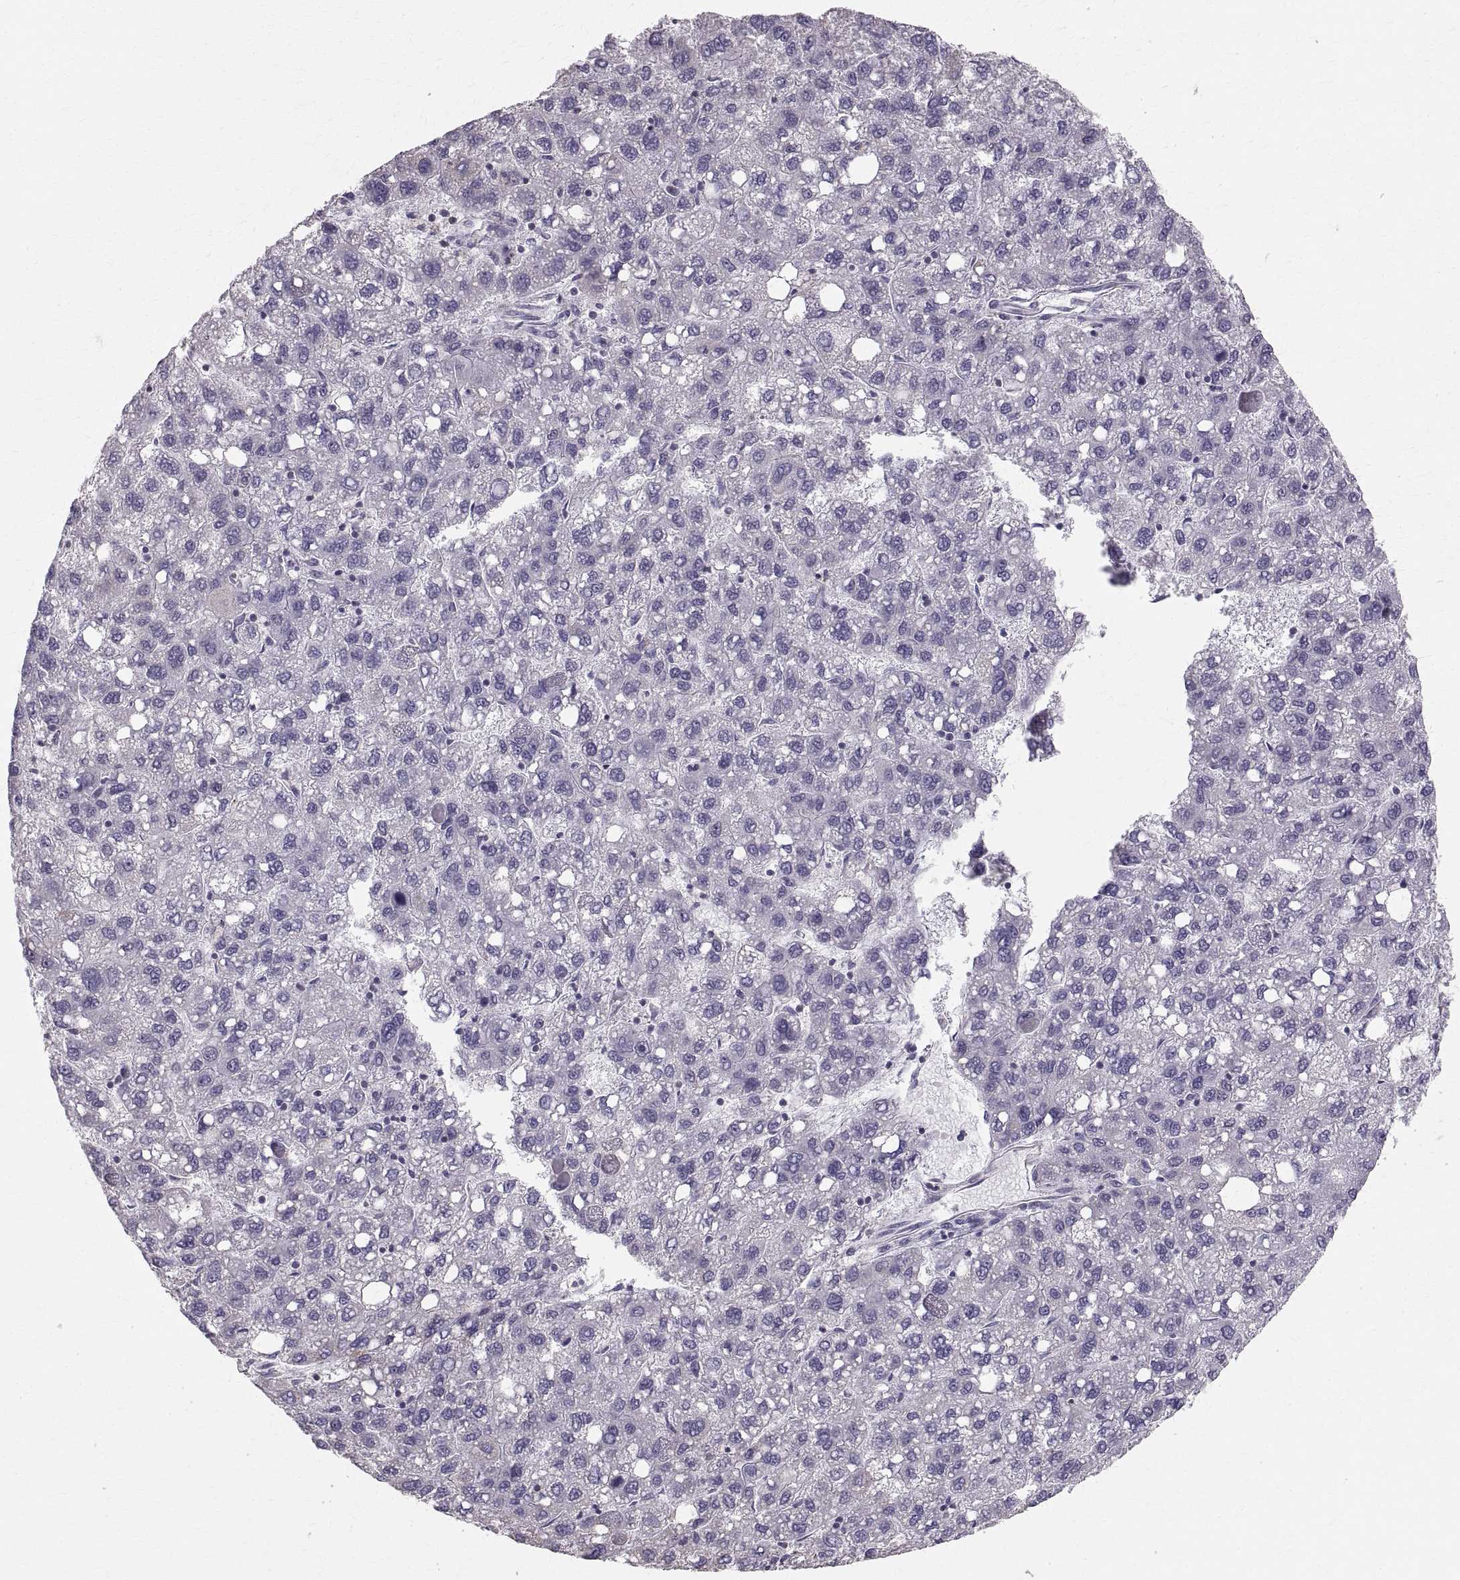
{"staining": {"intensity": "negative", "quantity": "none", "location": "none"}, "tissue": "liver cancer", "cell_type": "Tumor cells", "image_type": "cancer", "snomed": [{"axis": "morphology", "description": "Carcinoma, Hepatocellular, NOS"}, {"axis": "topography", "description": "Liver"}], "caption": "This image is of liver hepatocellular carcinoma stained with IHC to label a protein in brown with the nuclei are counter-stained blue. There is no staining in tumor cells.", "gene": "STMND1", "patient": {"sex": "female", "age": 82}}